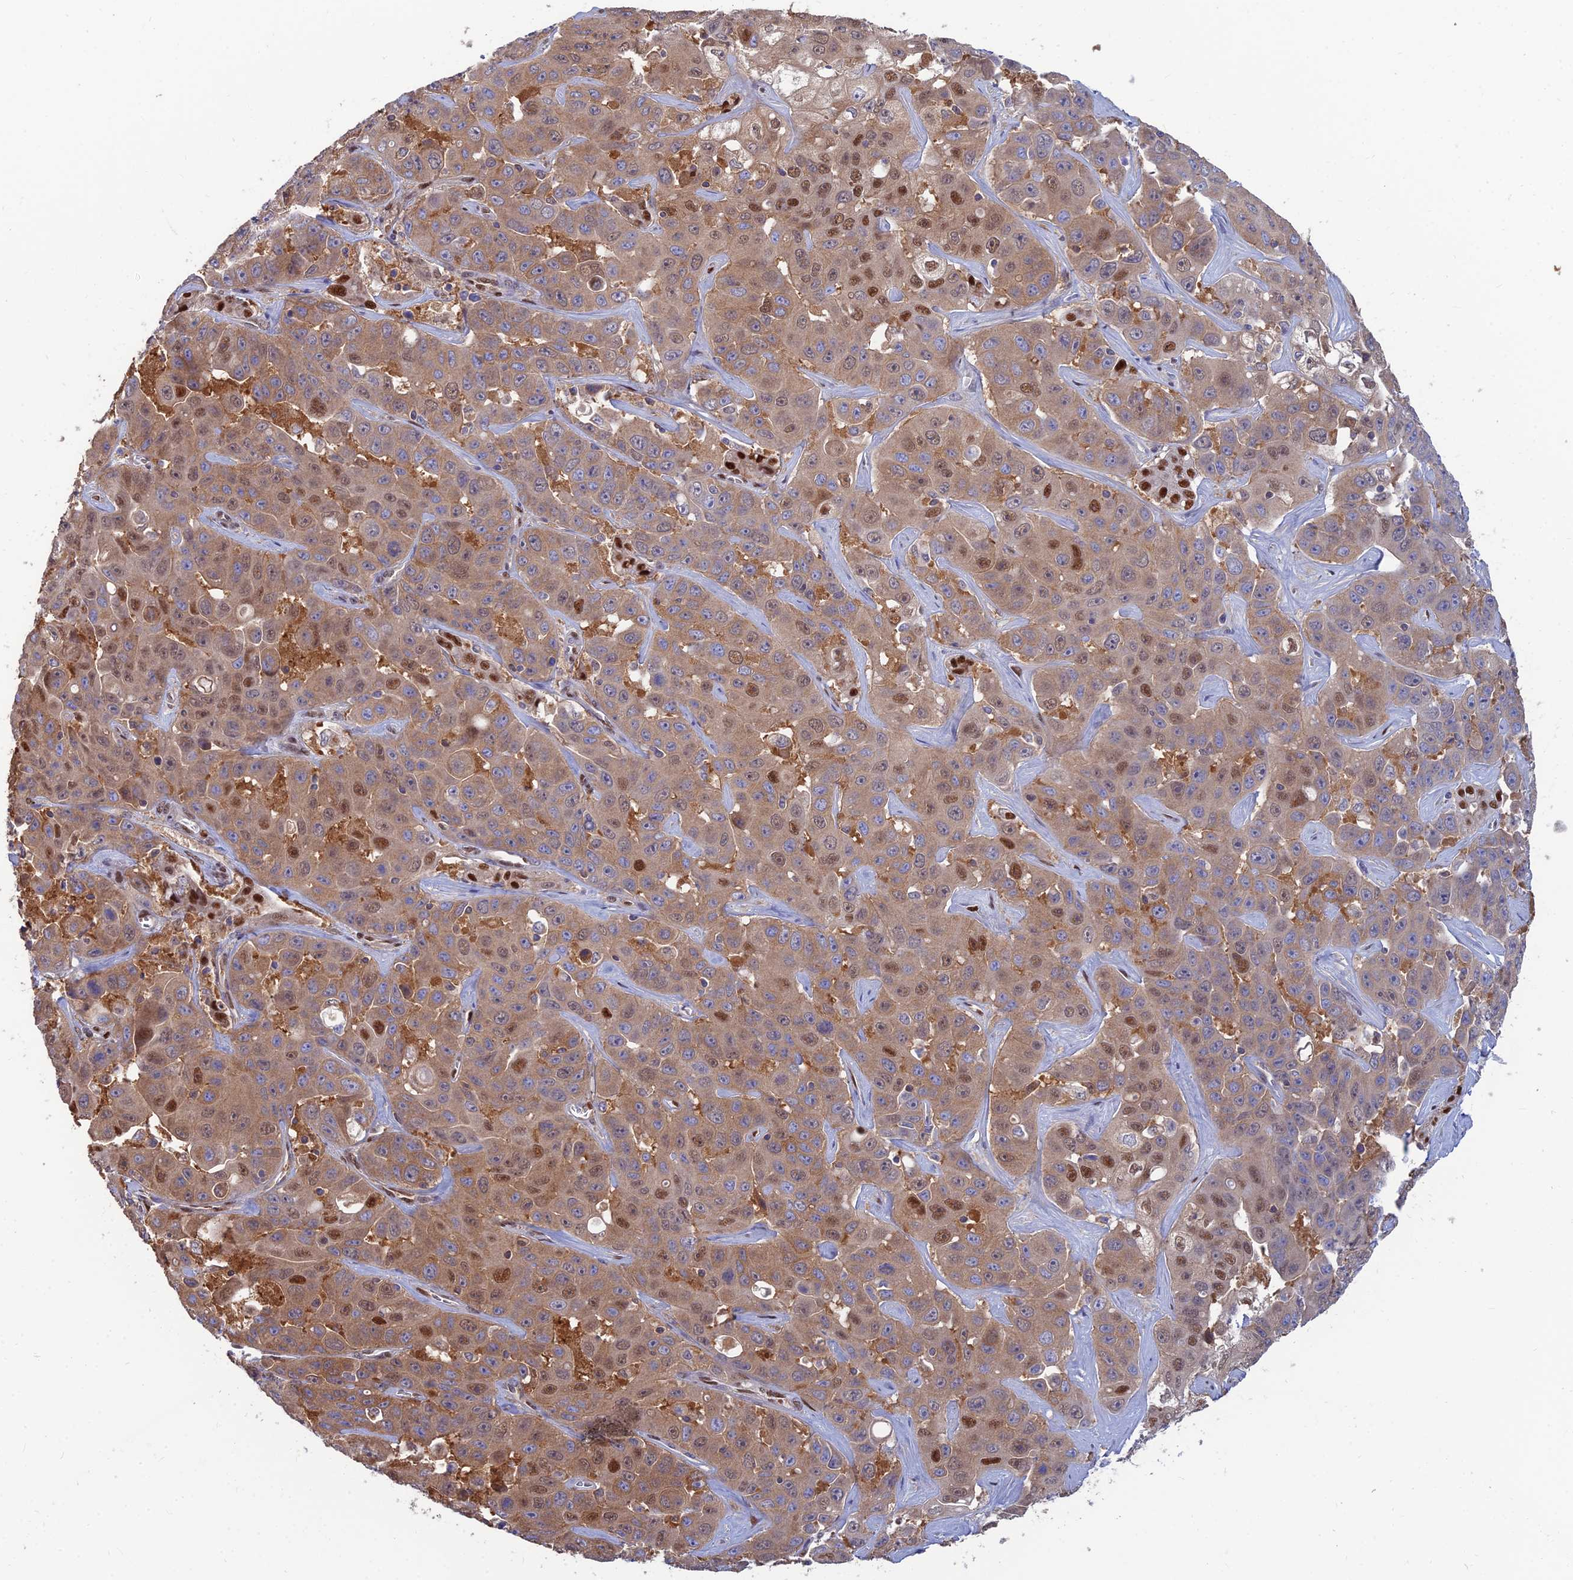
{"staining": {"intensity": "moderate", "quantity": ">75%", "location": "cytoplasmic/membranous,nuclear"}, "tissue": "liver cancer", "cell_type": "Tumor cells", "image_type": "cancer", "snomed": [{"axis": "morphology", "description": "Cholangiocarcinoma"}, {"axis": "topography", "description": "Liver"}], "caption": "IHC photomicrograph of neoplastic tissue: human liver cancer stained using immunohistochemistry exhibits medium levels of moderate protein expression localized specifically in the cytoplasmic/membranous and nuclear of tumor cells, appearing as a cytoplasmic/membranous and nuclear brown color.", "gene": "DNPEP", "patient": {"sex": "female", "age": 52}}